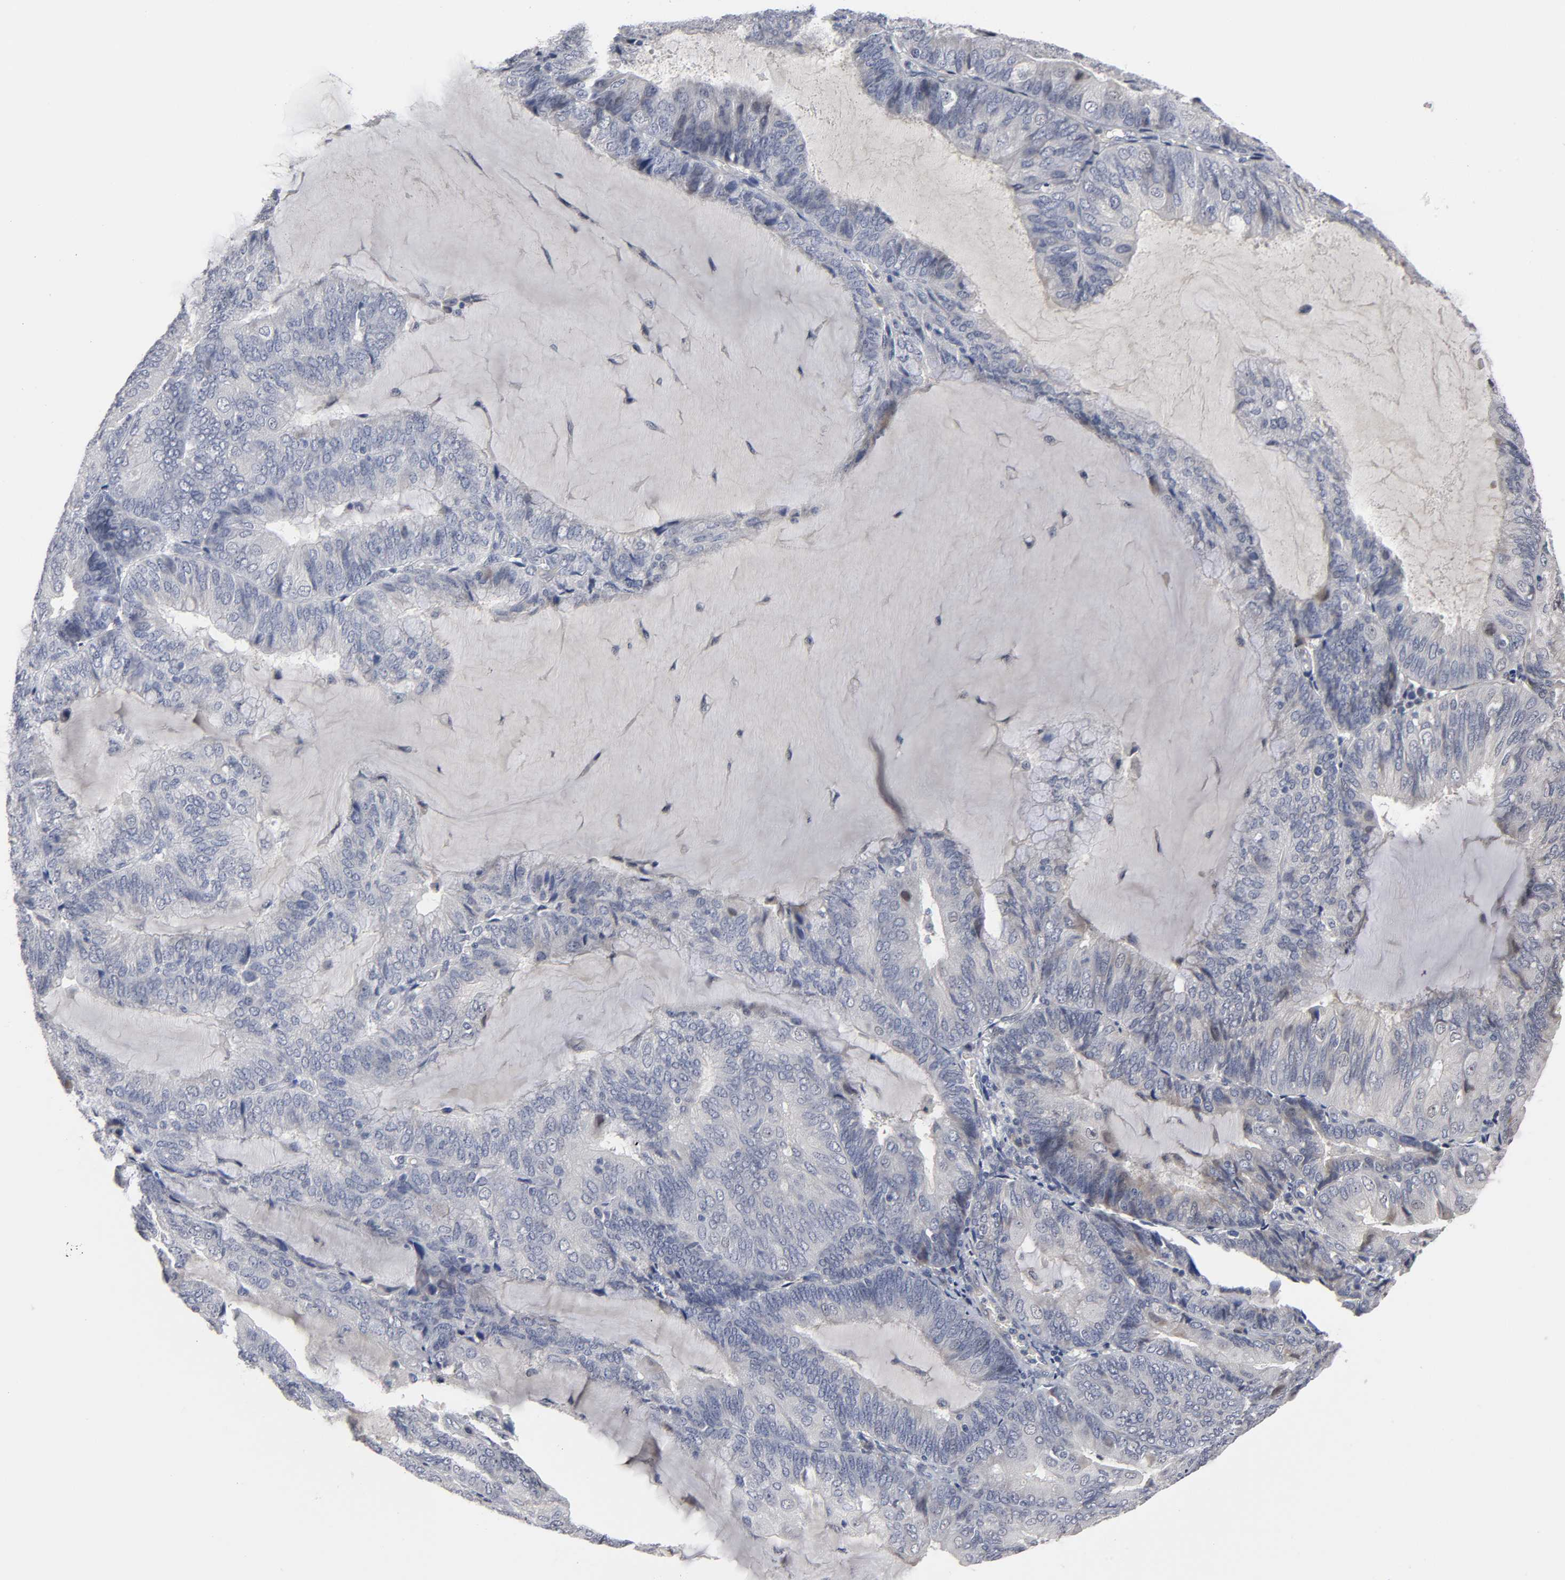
{"staining": {"intensity": "weak", "quantity": "<25%", "location": "cytoplasmic/membranous"}, "tissue": "endometrial cancer", "cell_type": "Tumor cells", "image_type": "cancer", "snomed": [{"axis": "morphology", "description": "Adenocarcinoma, NOS"}, {"axis": "topography", "description": "Endometrium"}], "caption": "Human endometrial cancer (adenocarcinoma) stained for a protein using IHC reveals no staining in tumor cells.", "gene": "HNF4A", "patient": {"sex": "female", "age": 81}}